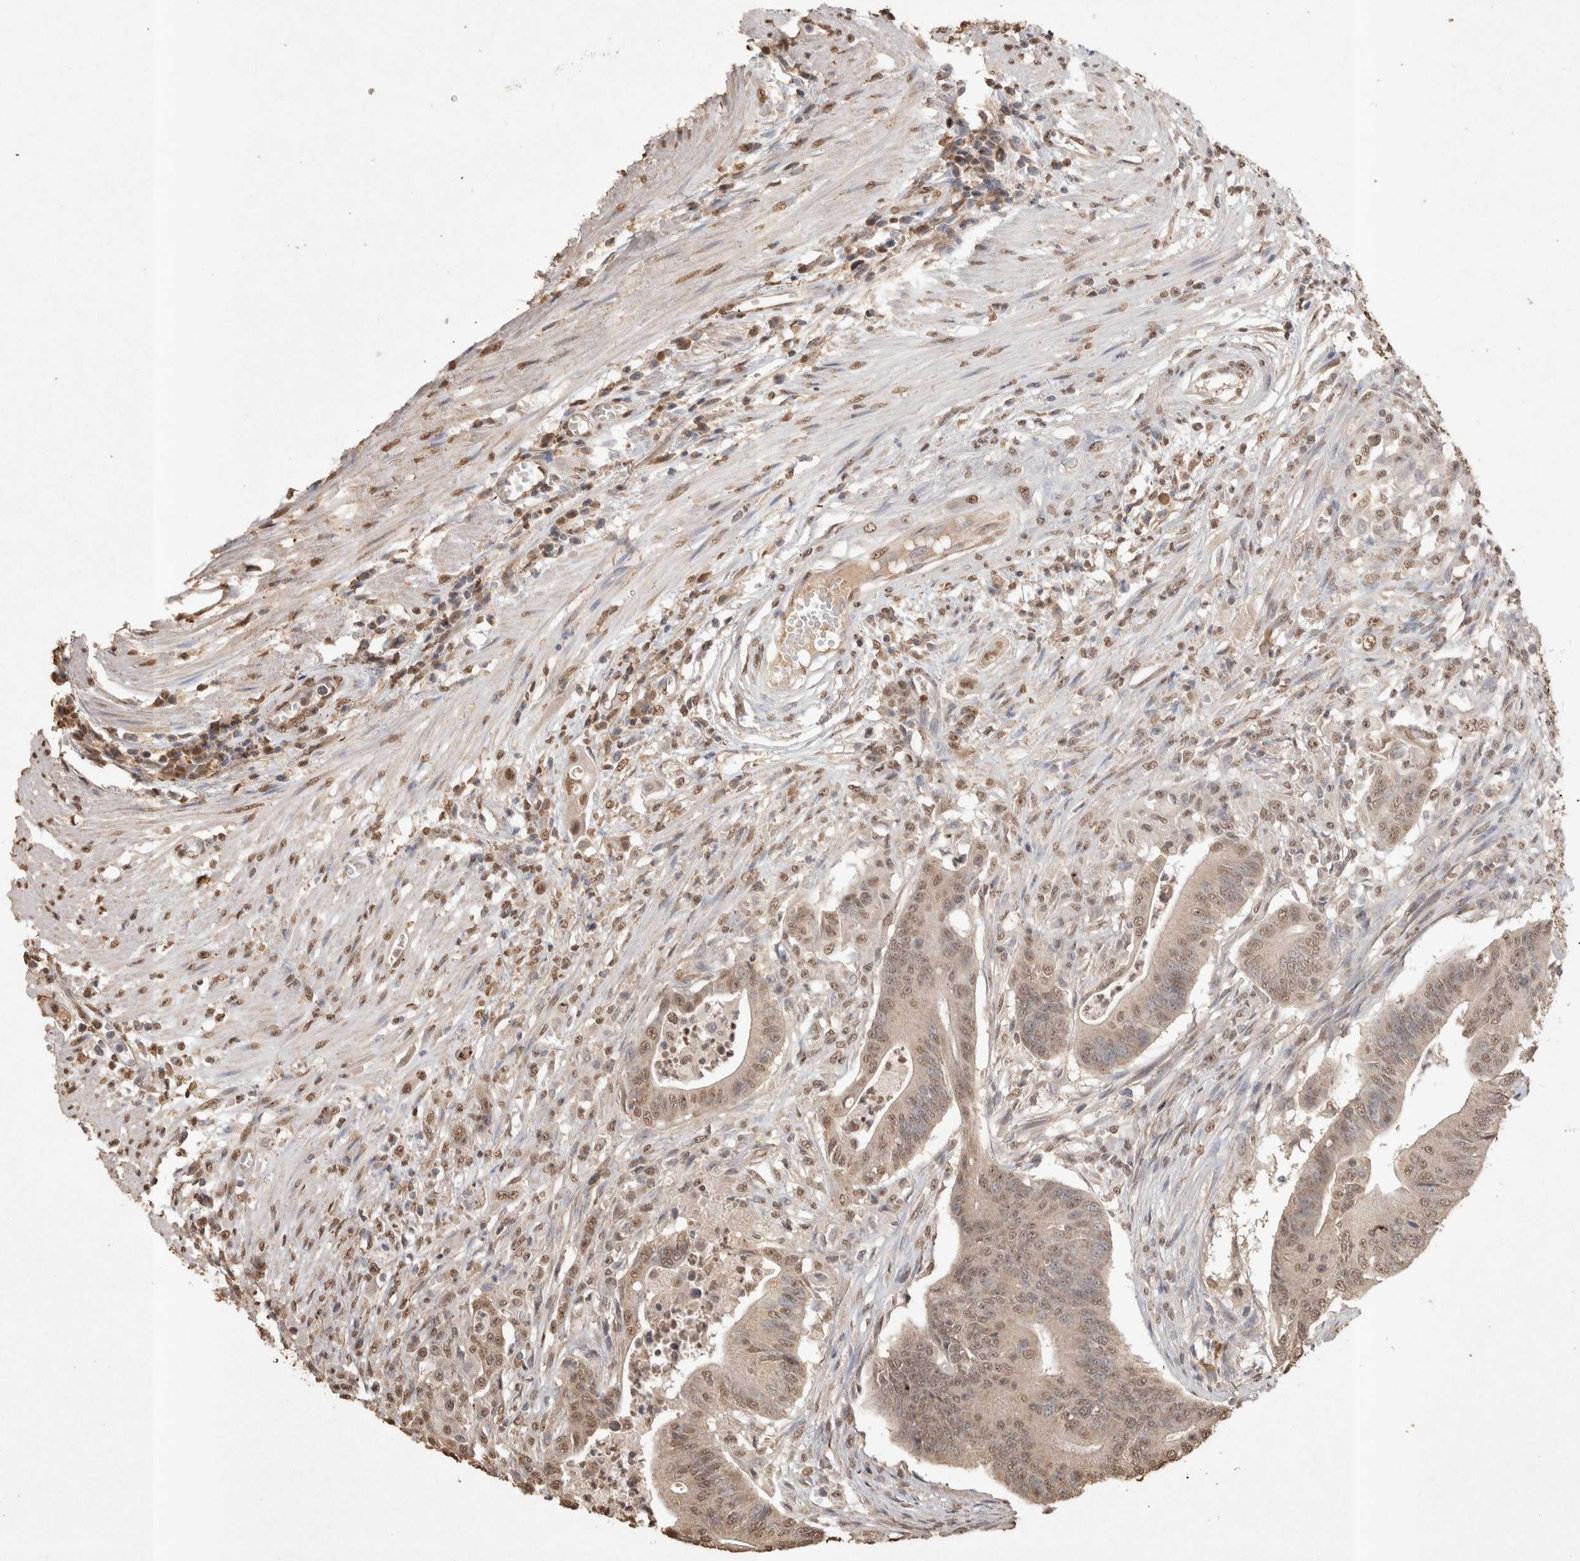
{"staining": {"intensity": "weak", "quantity": ">75%", "location": "cytoplasmic/membranous,nuclear"}, "tissue": "colorectal cancer", "cell_type": "Tumor cells", "image_type": "cancer", "snomed": [{"axis": "morphology", "description": "Adenoma, NOS"}, {"axis": "morphology", "description": "Adenocarcinoma, NOS"}, {"axis": "topography", "description": "Colon"}], "caption": "Protein expression analysis of colorectal cancer demonstrates weak cytoplasmic/membranous and nuclear expression in about >75% of tumor cells.", "gene": "MLX", "patient": {"sex": "male", "age": 79}}